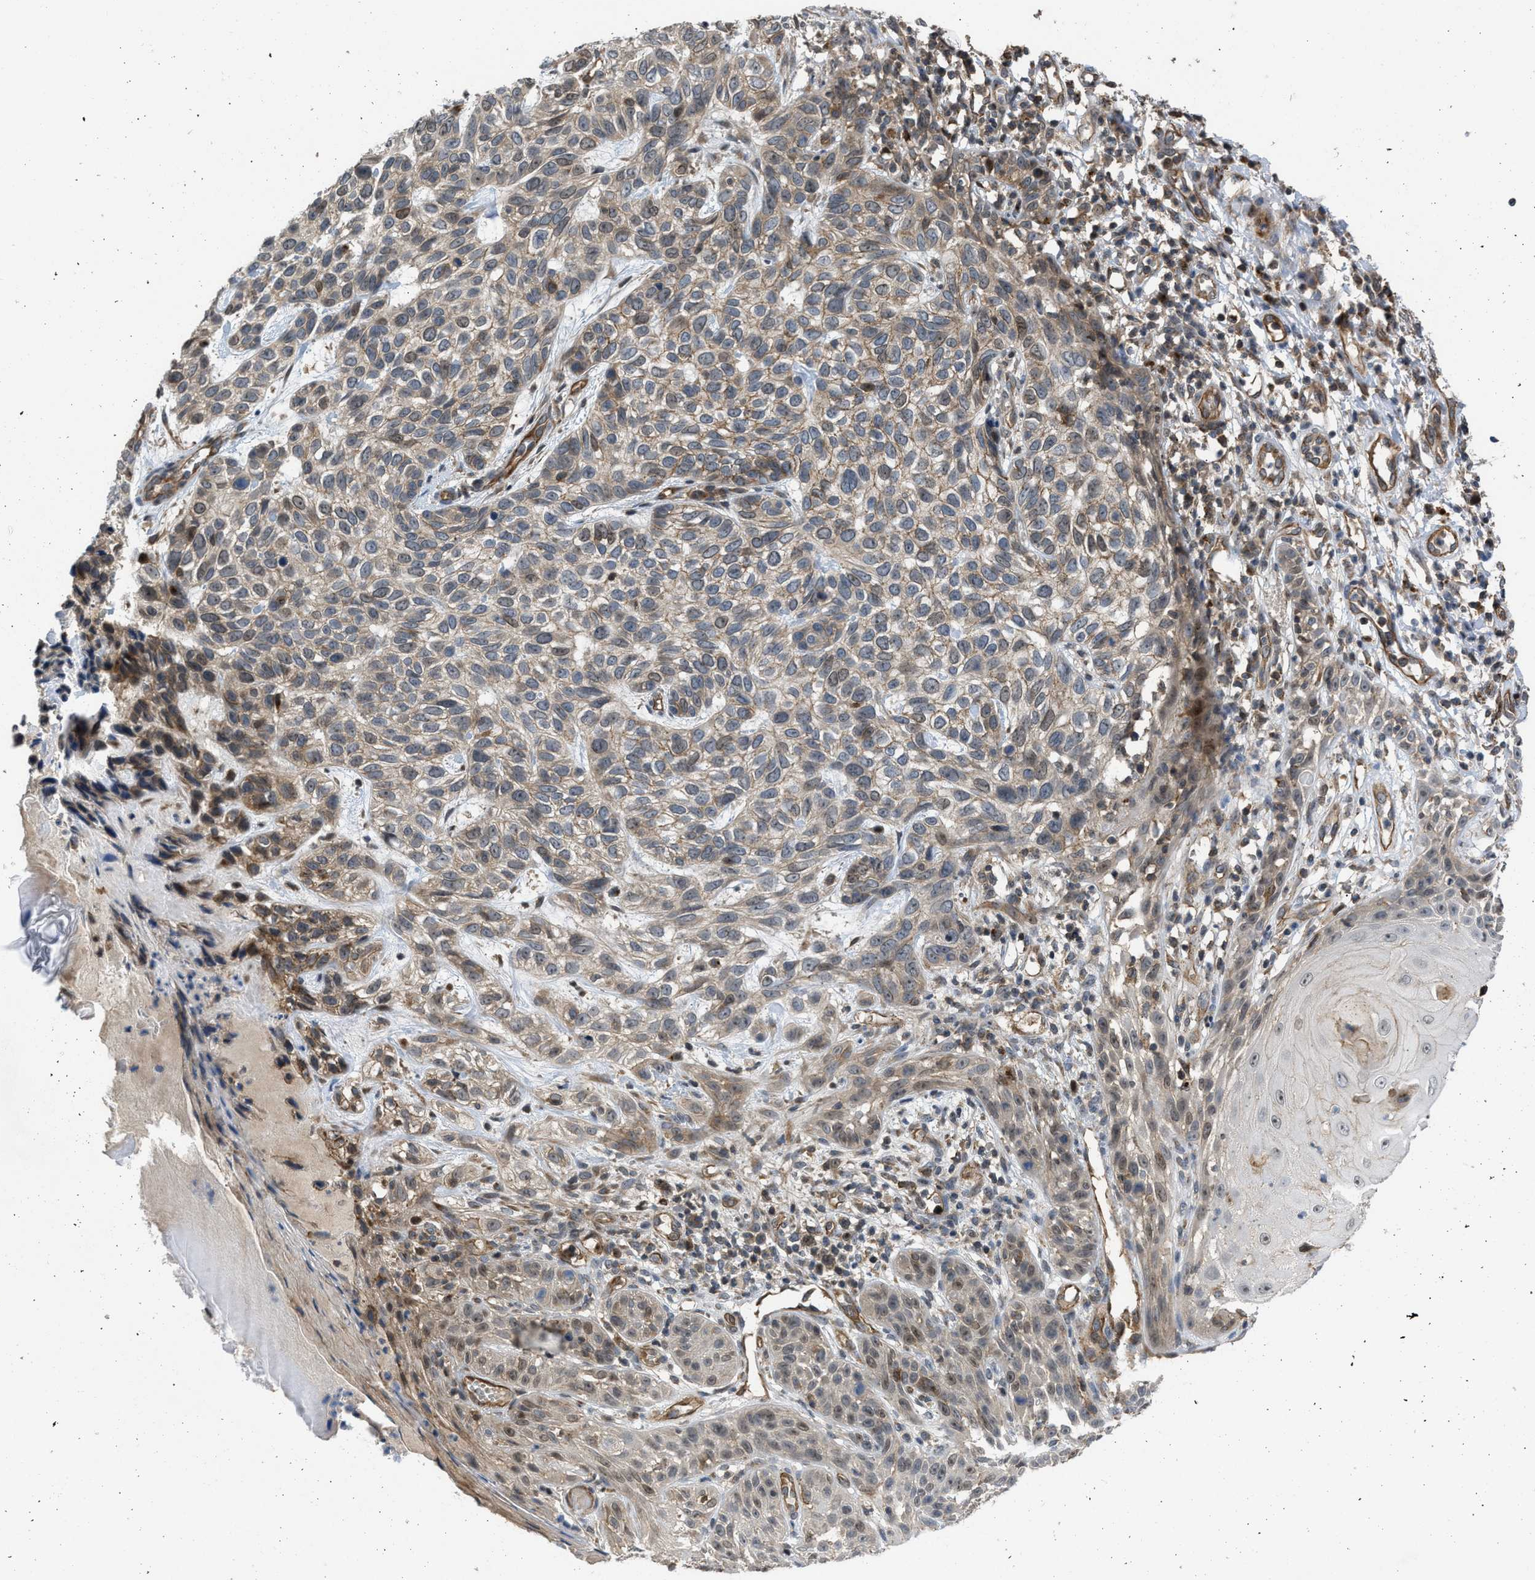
{"staining": {"intensity": "weak", "quantity": "25%-75%", "location": "cytoplasmic/membranous"}, "tissue": "skin cancer", "cell_type": "Tumor cells", "image_type": "cancer", "snomed": [{"axis": "morphology", "description": "Normal tissue, NOS"}, {"axis": "morphology", "description": "Basal cell carcinoma"}, {"axis": "topography", "description": "Skin"}], "caption": "Immunohistochemical staining of skin cancer exhibits weak cytoplasmic/membranous protein expression in approximately 25%-75% of tumor cells. Nuclei are stained in blue.", "gene": "GPATCH2L", "patient": {"sex": "male", "age": 79}}